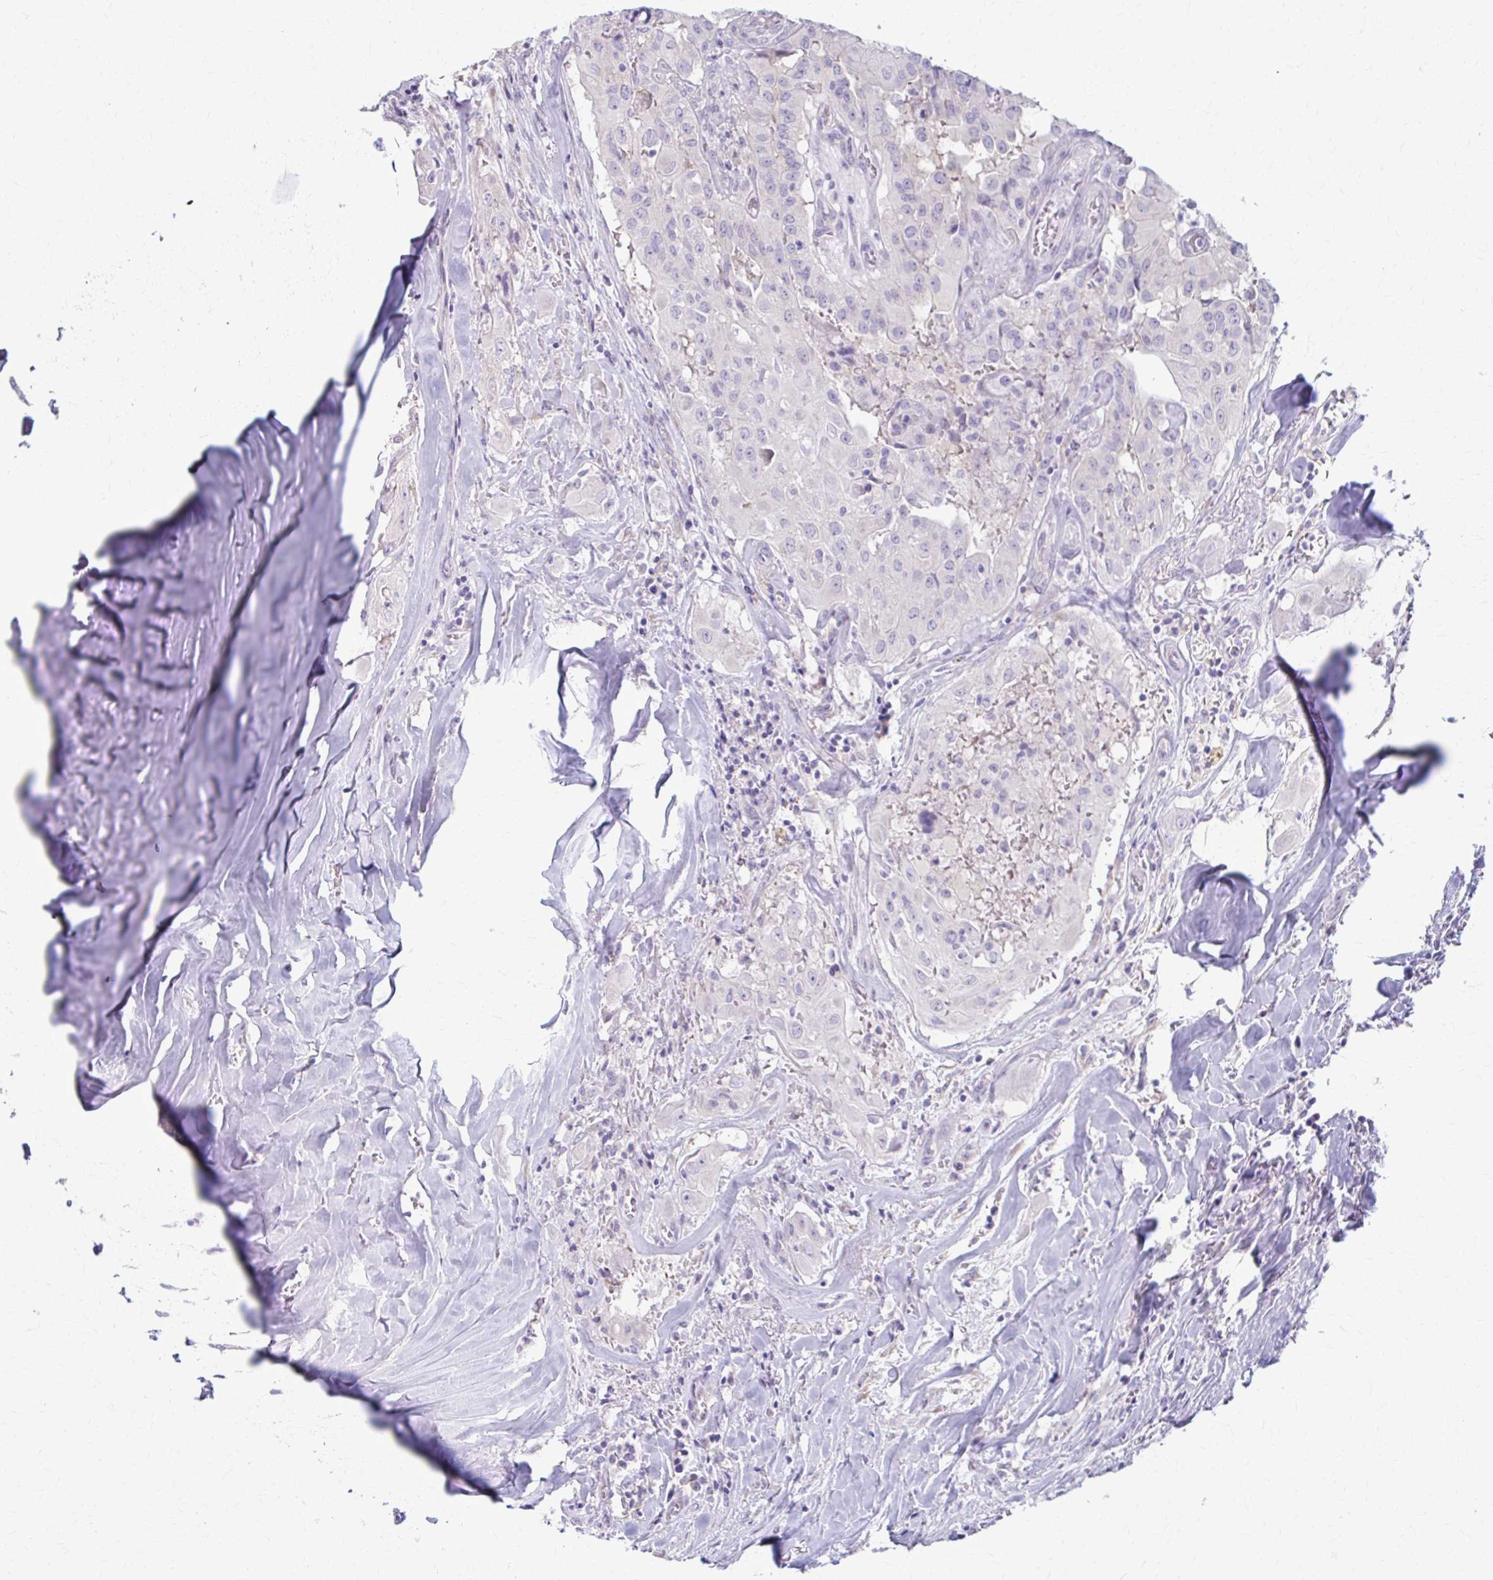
{"staining": {"intensity": "negative", "quantity": "none", "location": "none"}, "tissue": "thyroid cancer", "cell_type": "Tumor cells", "image_type": "cancer", "snomed": [{"axis": "morphology", "description": "Normal tissue, NOS"}, {"axis": "morphology", "description": "Papillary adenocarcinoma, NOS"}, {"axis": "topography", "description": "Thyroid gland"}], "caption": "DAB immunohistochemical staining of papillary adenocarcinoma (thyroid) demonstrates no significant staining in tumor cells.", "gene": "PRKRA", "patient": {"sex": "female", "age": 59}}